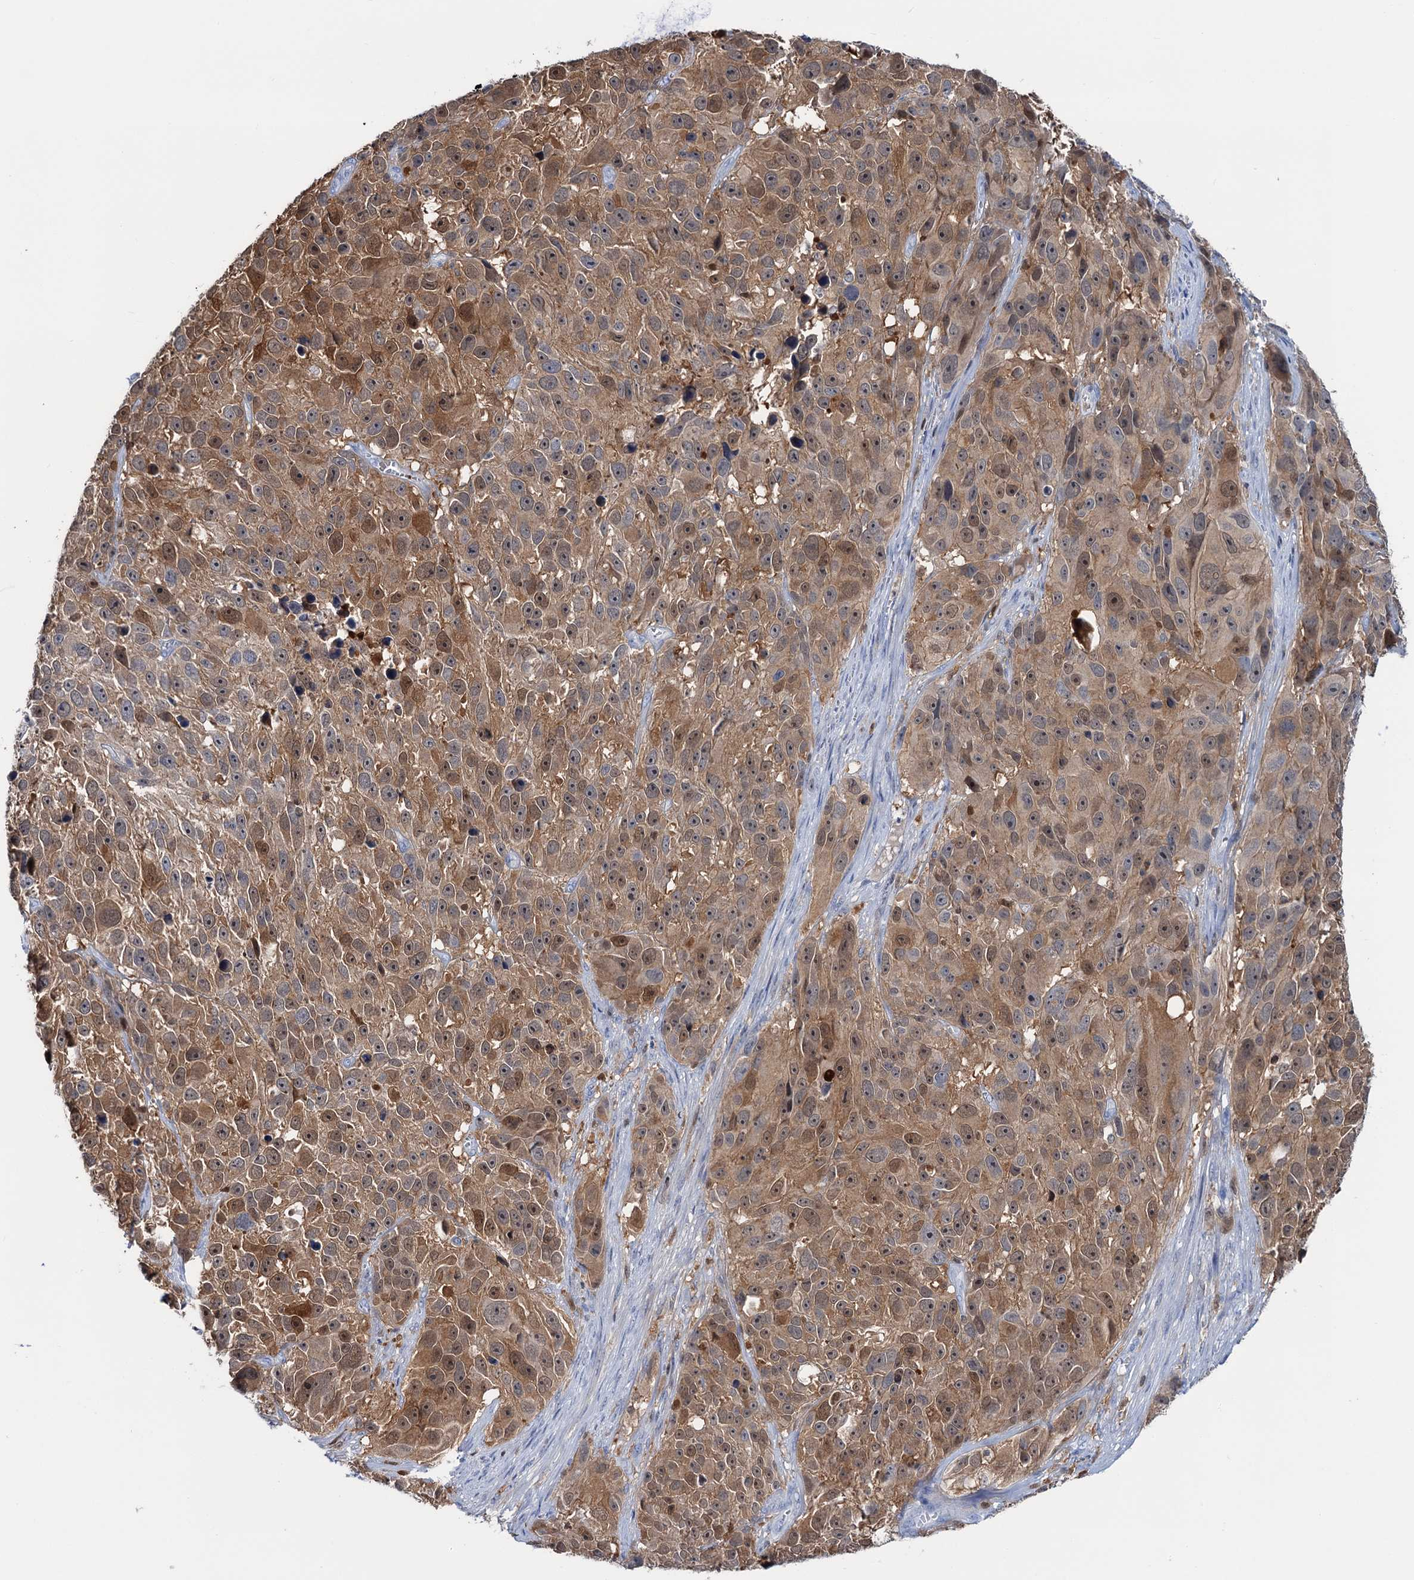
{"staining": {"intensity": "moderate", "quantity": ">75%", "location": "cytoplasmic/membranous,nuclear"}, "tissue": "melanoma", "cell_type": "Tumor cells", "image_type": "cancer", "snomed": [{"axis": "morphology", "description": "Malignant melanoma, NOS"}, {"axis": "topography", "description": "Skin"}], "caption": "Melanoma stained for a protein (brown) reveals moderate cytoplasmic/membranous and nuclear positive positivity in approximately >75% of tumor cells.", "gene": "FAH", "patient": {"sex": "male", "age": 84}}